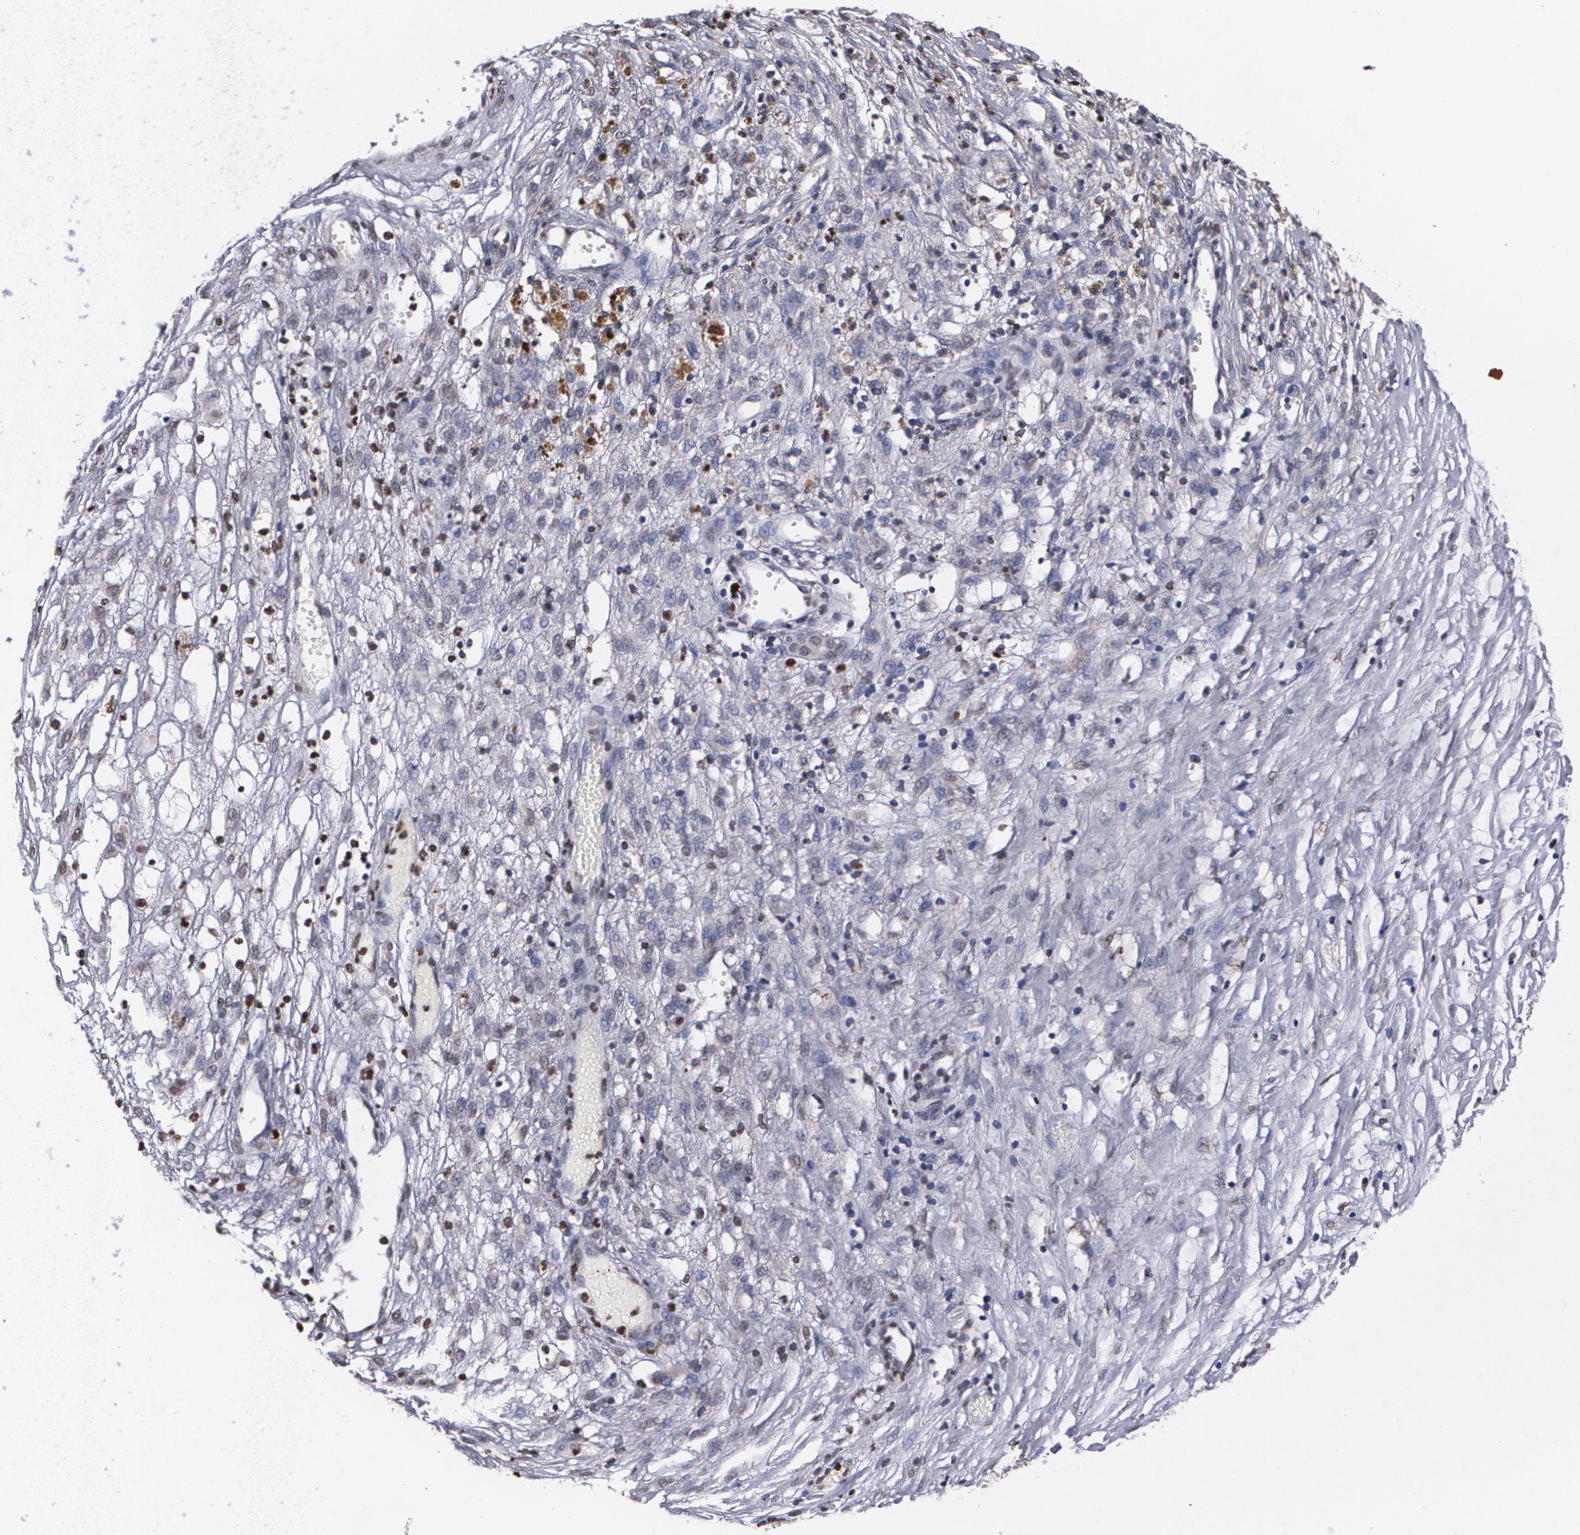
{"staining": {"intensity": "negative", "quantity": "none", "location": "none"}, "tissue": "ovarian cancer", "cell_type": "Tumor cells", "image_type": "cancer", "snomed": [{"axis": "morphology", "description": "Carcinoma, endometroid"}, {"axis": "topography", "description": "Ovary"}], "caption": "IHC micrograph of neoplastic tissue: ovarian cancer (endometroid carcinoma) stained with DAB (3,3'-diaminobenzidine) reveals no significant protein expression in tumor cells.", "gene": "MVP", "patient": {"sex": "female", "age": 42}}